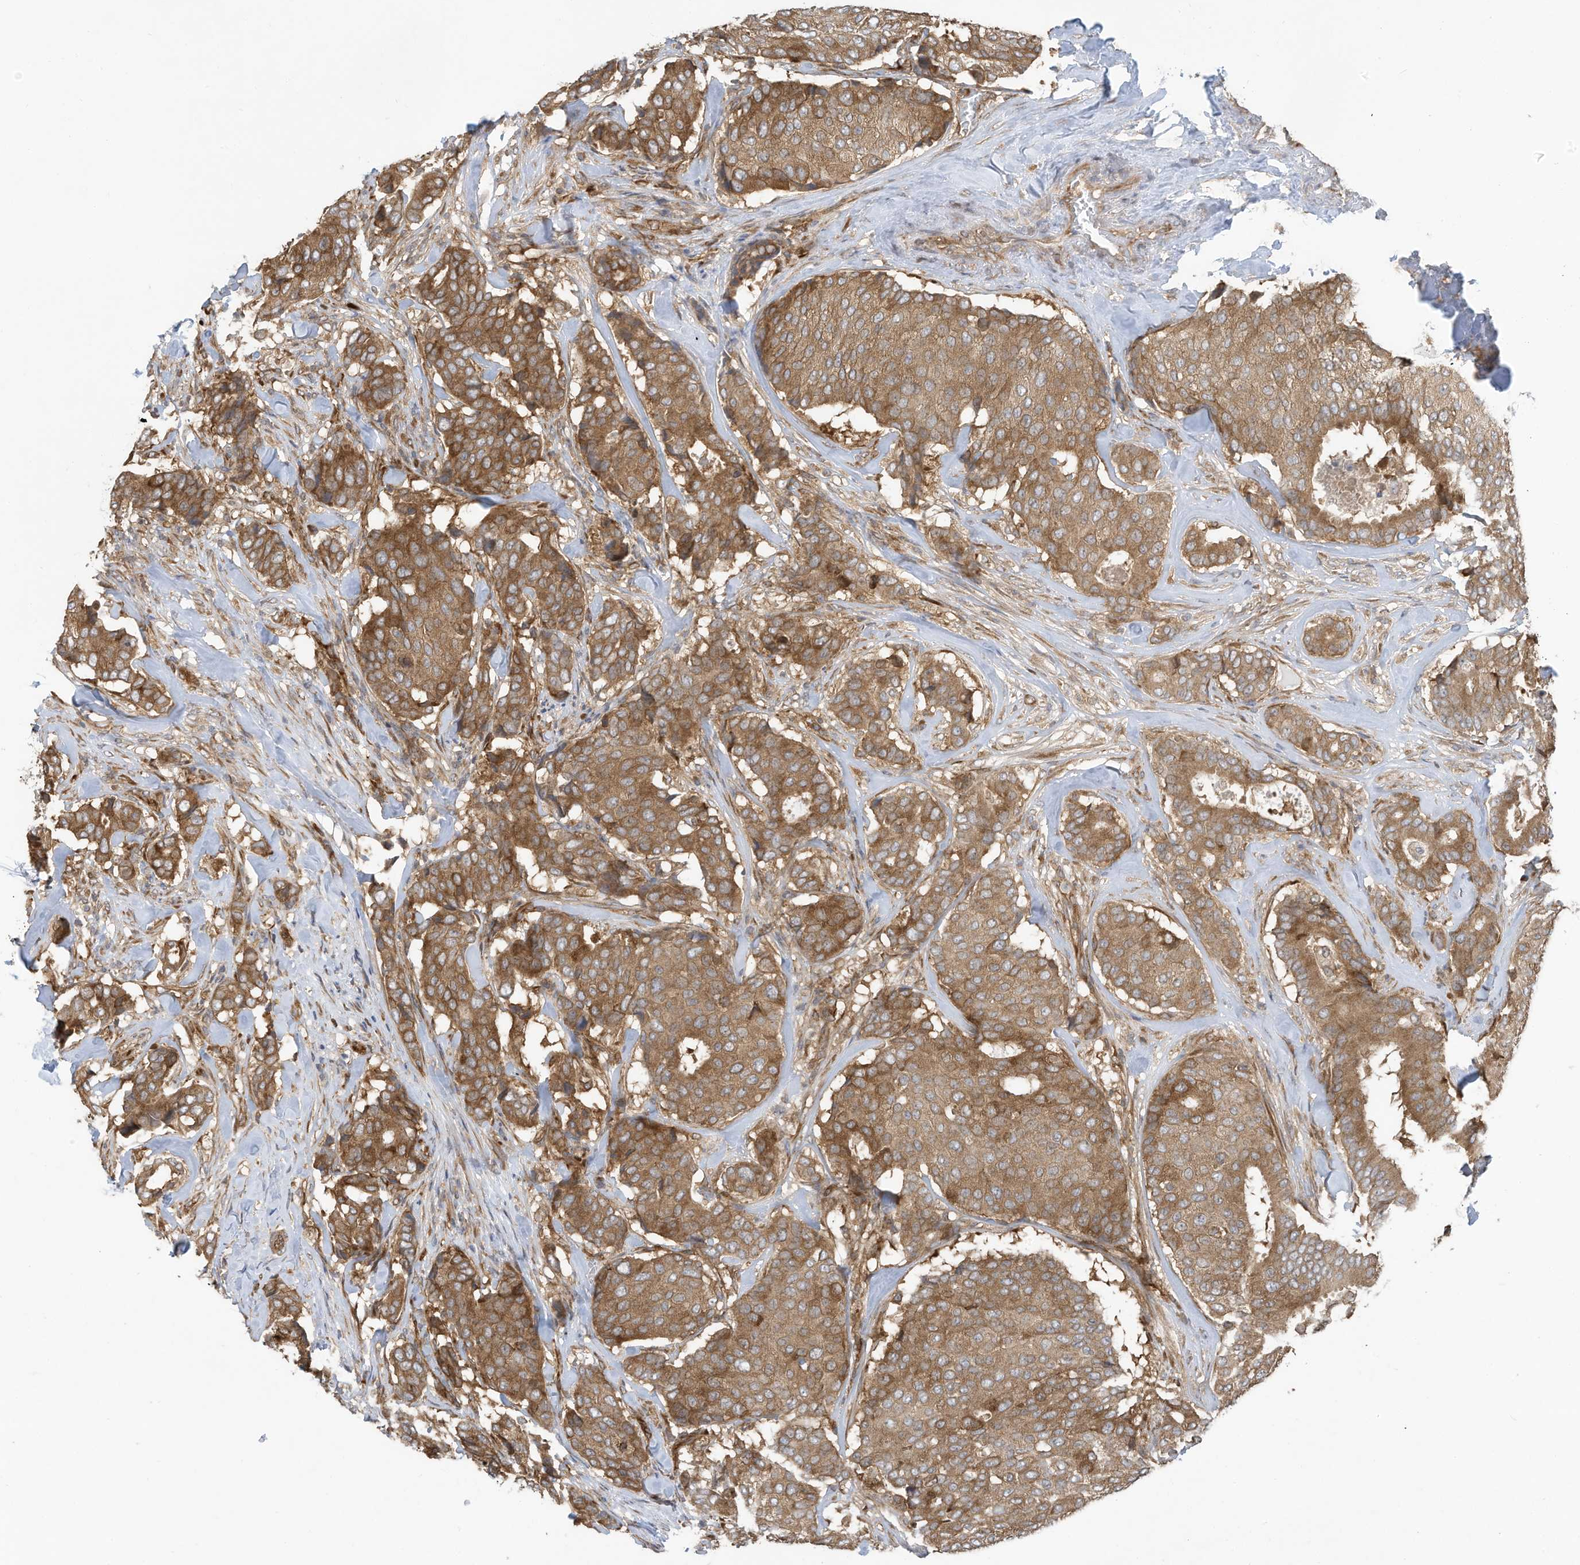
{"staining": {"intensity": "moderate", "quantity": ">75%", "location": "cytoplasmic/membranous"}, "tissue": "breast cancer", "cell_type": "Tumor cells", "image_type": "cancer", "snomed": [{"axis": "morphology", "description": "Duct carcinoma"}, {"axis": "topography", "description": "Breast"}], "caption": "A brown stain labels moderate cytoplasmic/membranous staining of a protein in human breast infiltrating ductal carcinoma tumor cells. The staining was performed using DAB (3,3'-diaminobenzidine) to visualize the protein expression in brown, while the nuclei were stained in blue with hematoxylin (Magnification: 20x).", "gene": "USE1", "patient": {"sex": "female", "age": 75}}